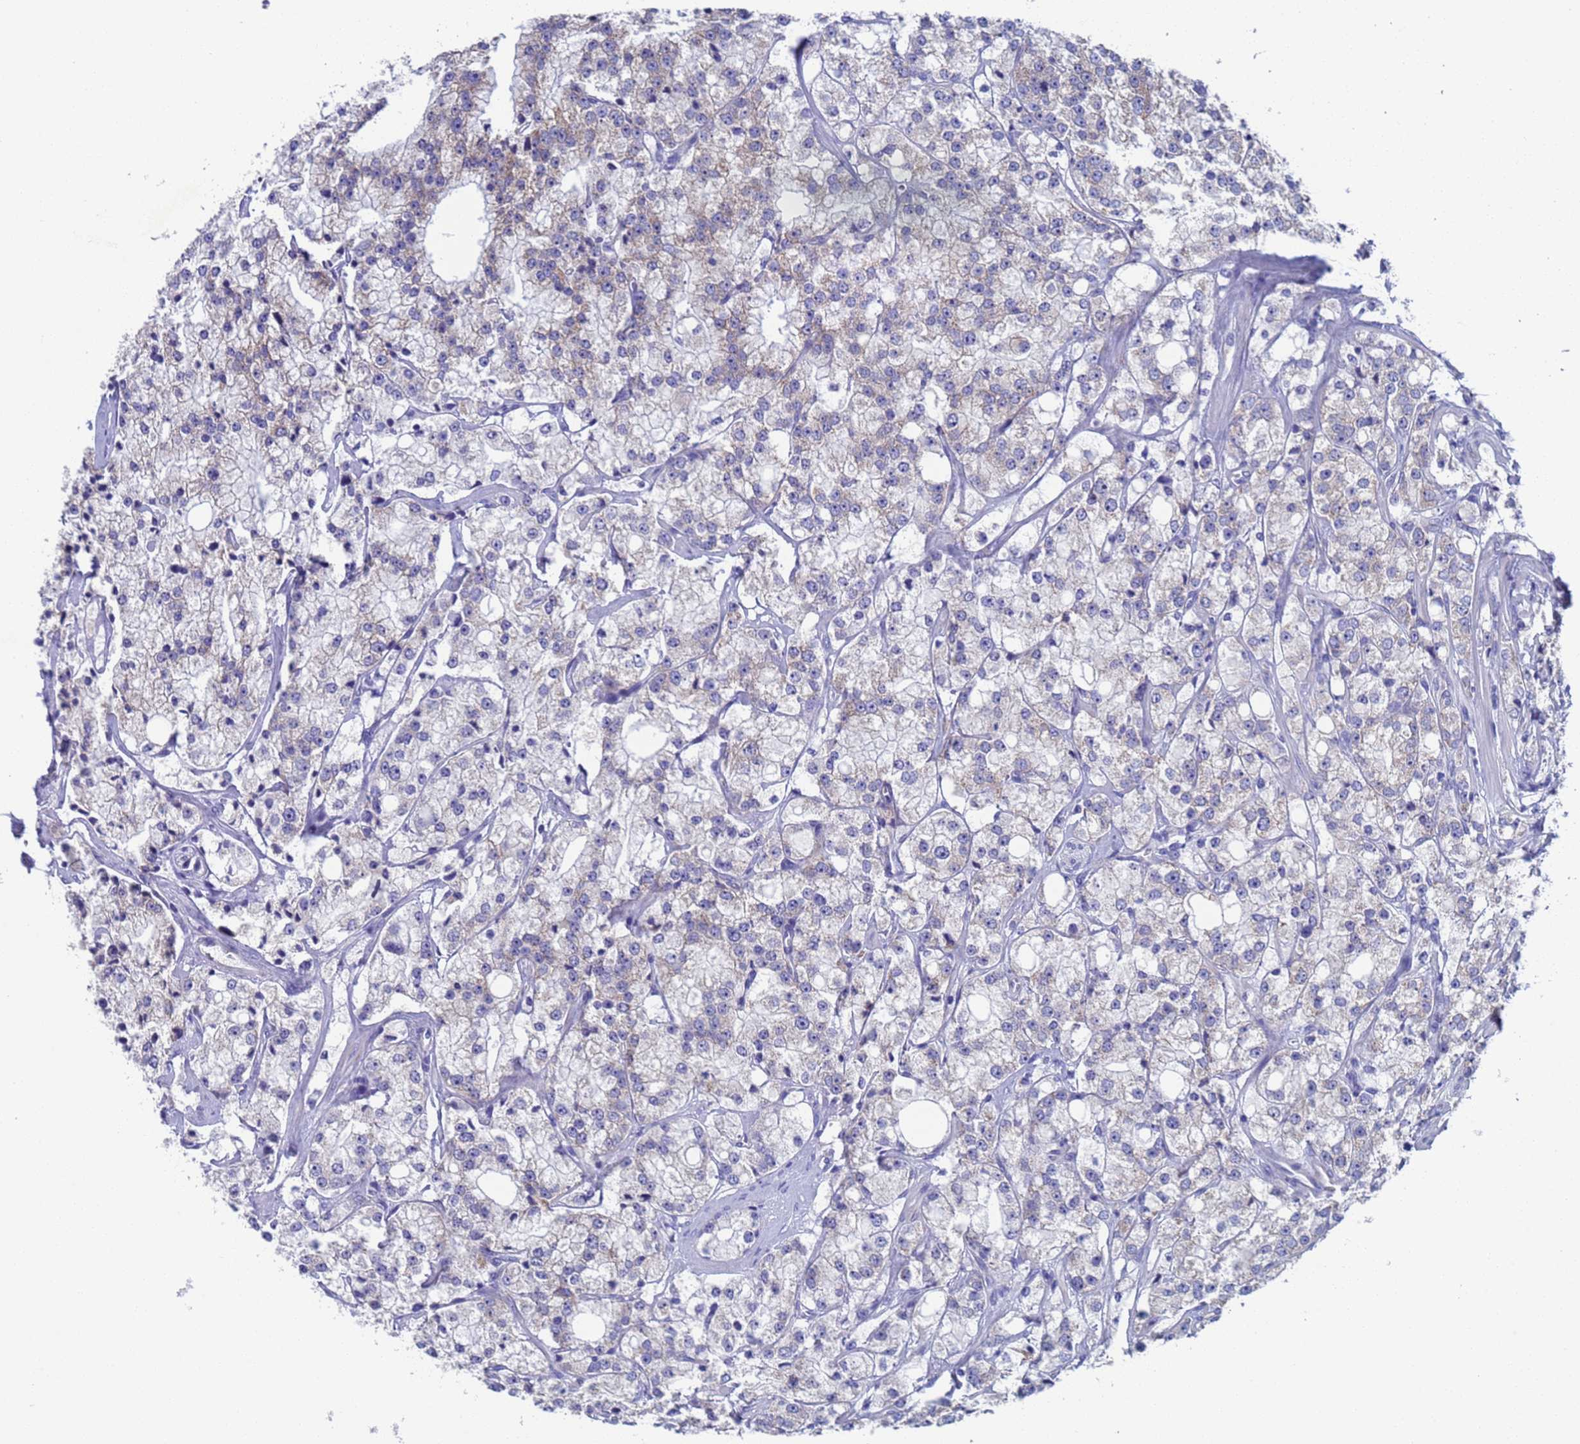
{"staining": {"intensity": "weak", "quantity": "<25%", "location": "cytoplasmic/membranous"}, "tissue": "prostate cancer", "cell_type": "Tumor cells", "image_type": "cancer", "snomed": [{"axis": "morphology", "description": "Adenocarcinoma, High grade"}, {"axis": "topography", "description": "Prostate"}], "caption": "Tumor cells are negative for protein expression in human high-grade adenocarcinoma (prostate).", "gene": "PET117", "patient": {"sex": "male", "age": 64}}